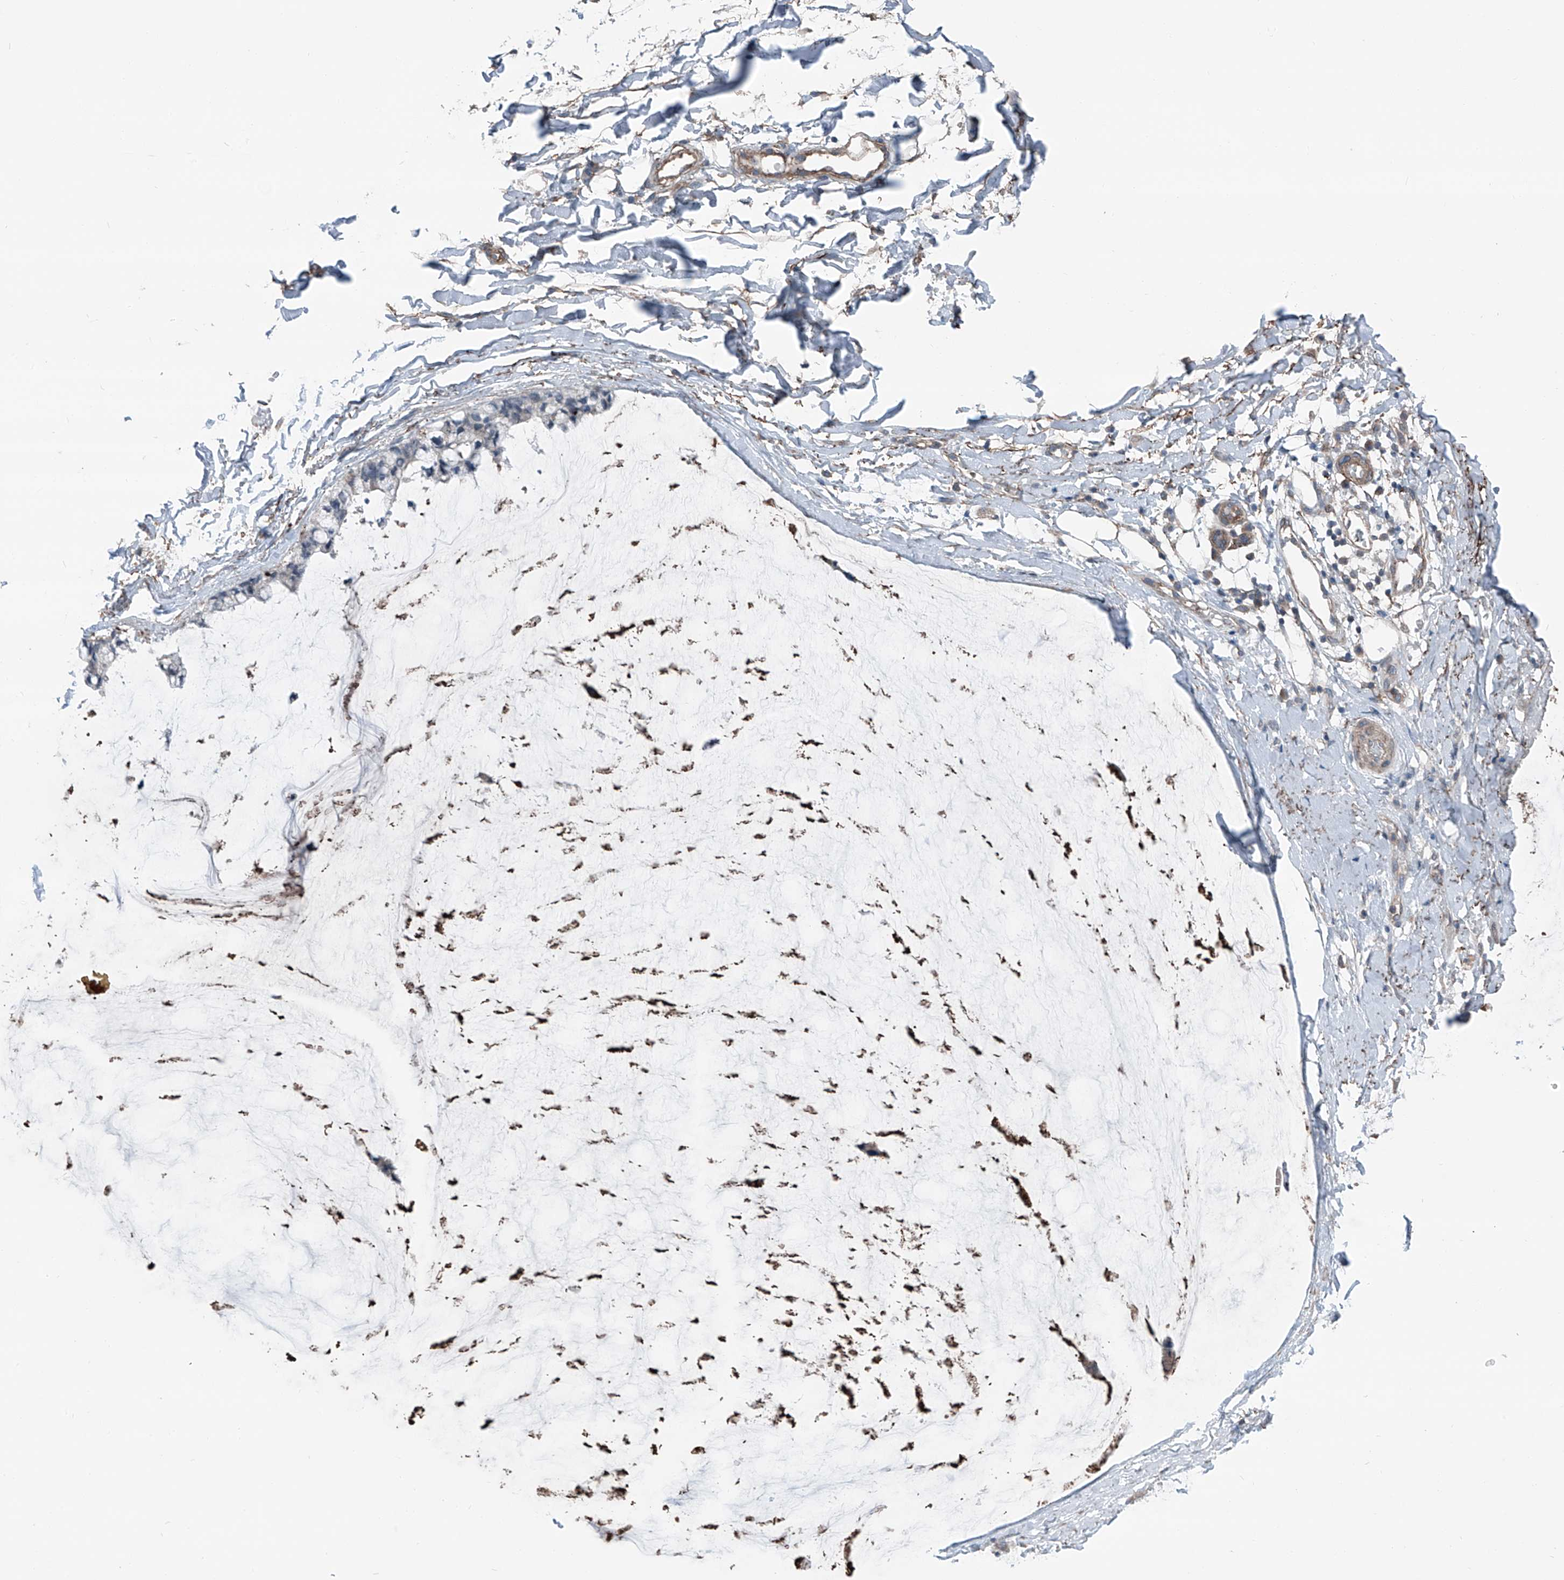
{"staining": {"intensity": "negative", "quantity": "none", "location": "none"}, "tissue": "ovarian cancer", "cell_type": "Tumor cells", "image_type": "cancer", "snomed": [{"axis": "morphology", "description": "Cystadenocarcinoma, mucinous, NOS"}, {"axis": "topography", "description": "Ovary"}], "caption": "Tumor cells are negative for protein expression in human mucinous cystadenocarcinoma (ovarian). (DAB immunohistochemistry visualized using brightfield microscopy, high magnification).", "gene": "HSPB11", "patient": {"sex": "female", "age": 39}}